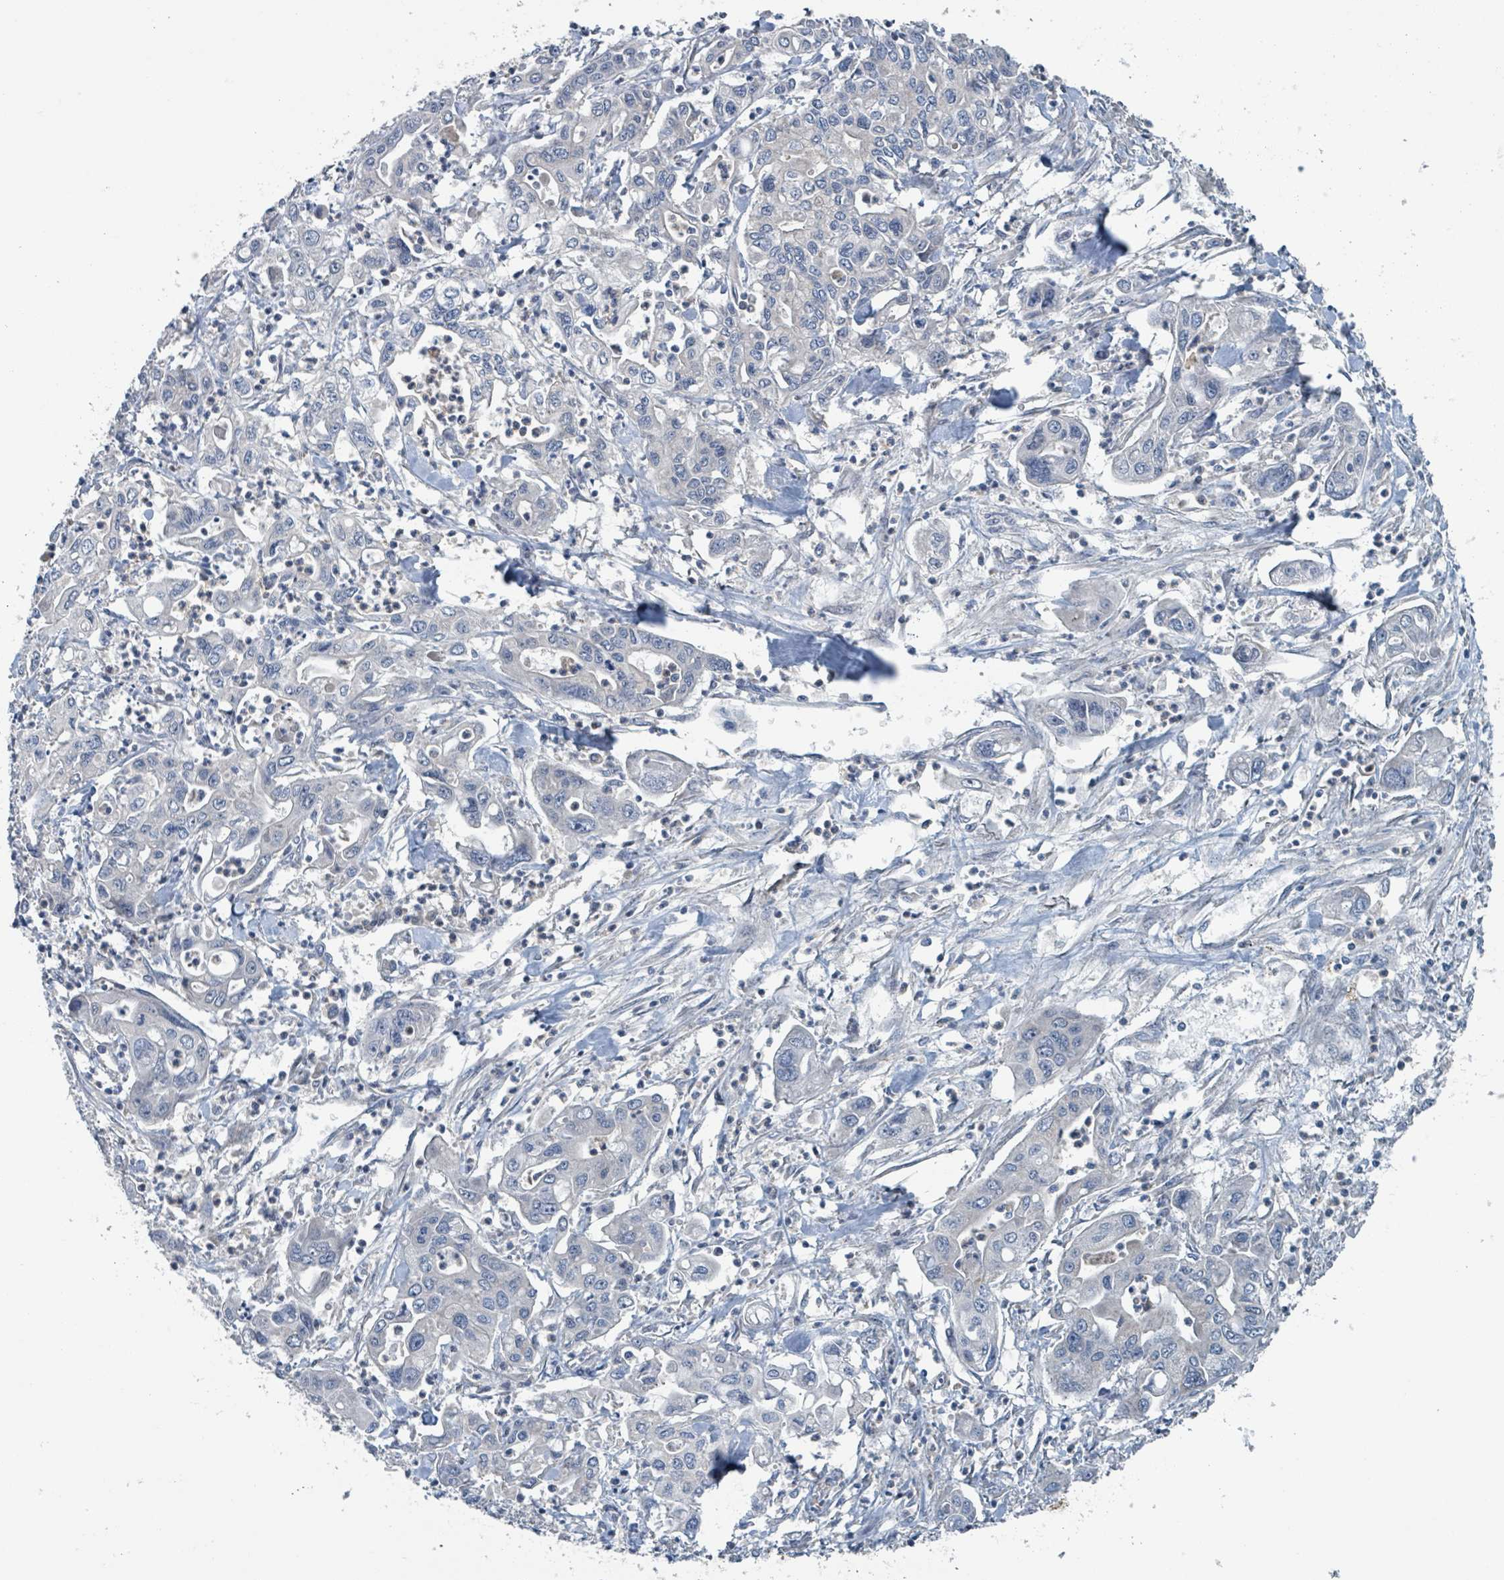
{"staining": {"intensity": "negative", "quantity": "none", "location": "none"}, "tissue": "pancreatic cancer", "cell_type": "Tumor cells", "image_type": "cancer", "snomed": [{"axis": "morphology", "description": "Adenocarcinoma, NOS"}, {"axis": "topography", "description": "Pancreas"}], "caption": "Tumor cells show no significant expression in pancreatic cancer (adenocarcinoma).", "gene": "ACBD4", "patient": {"sex": "male", "age": 62}}